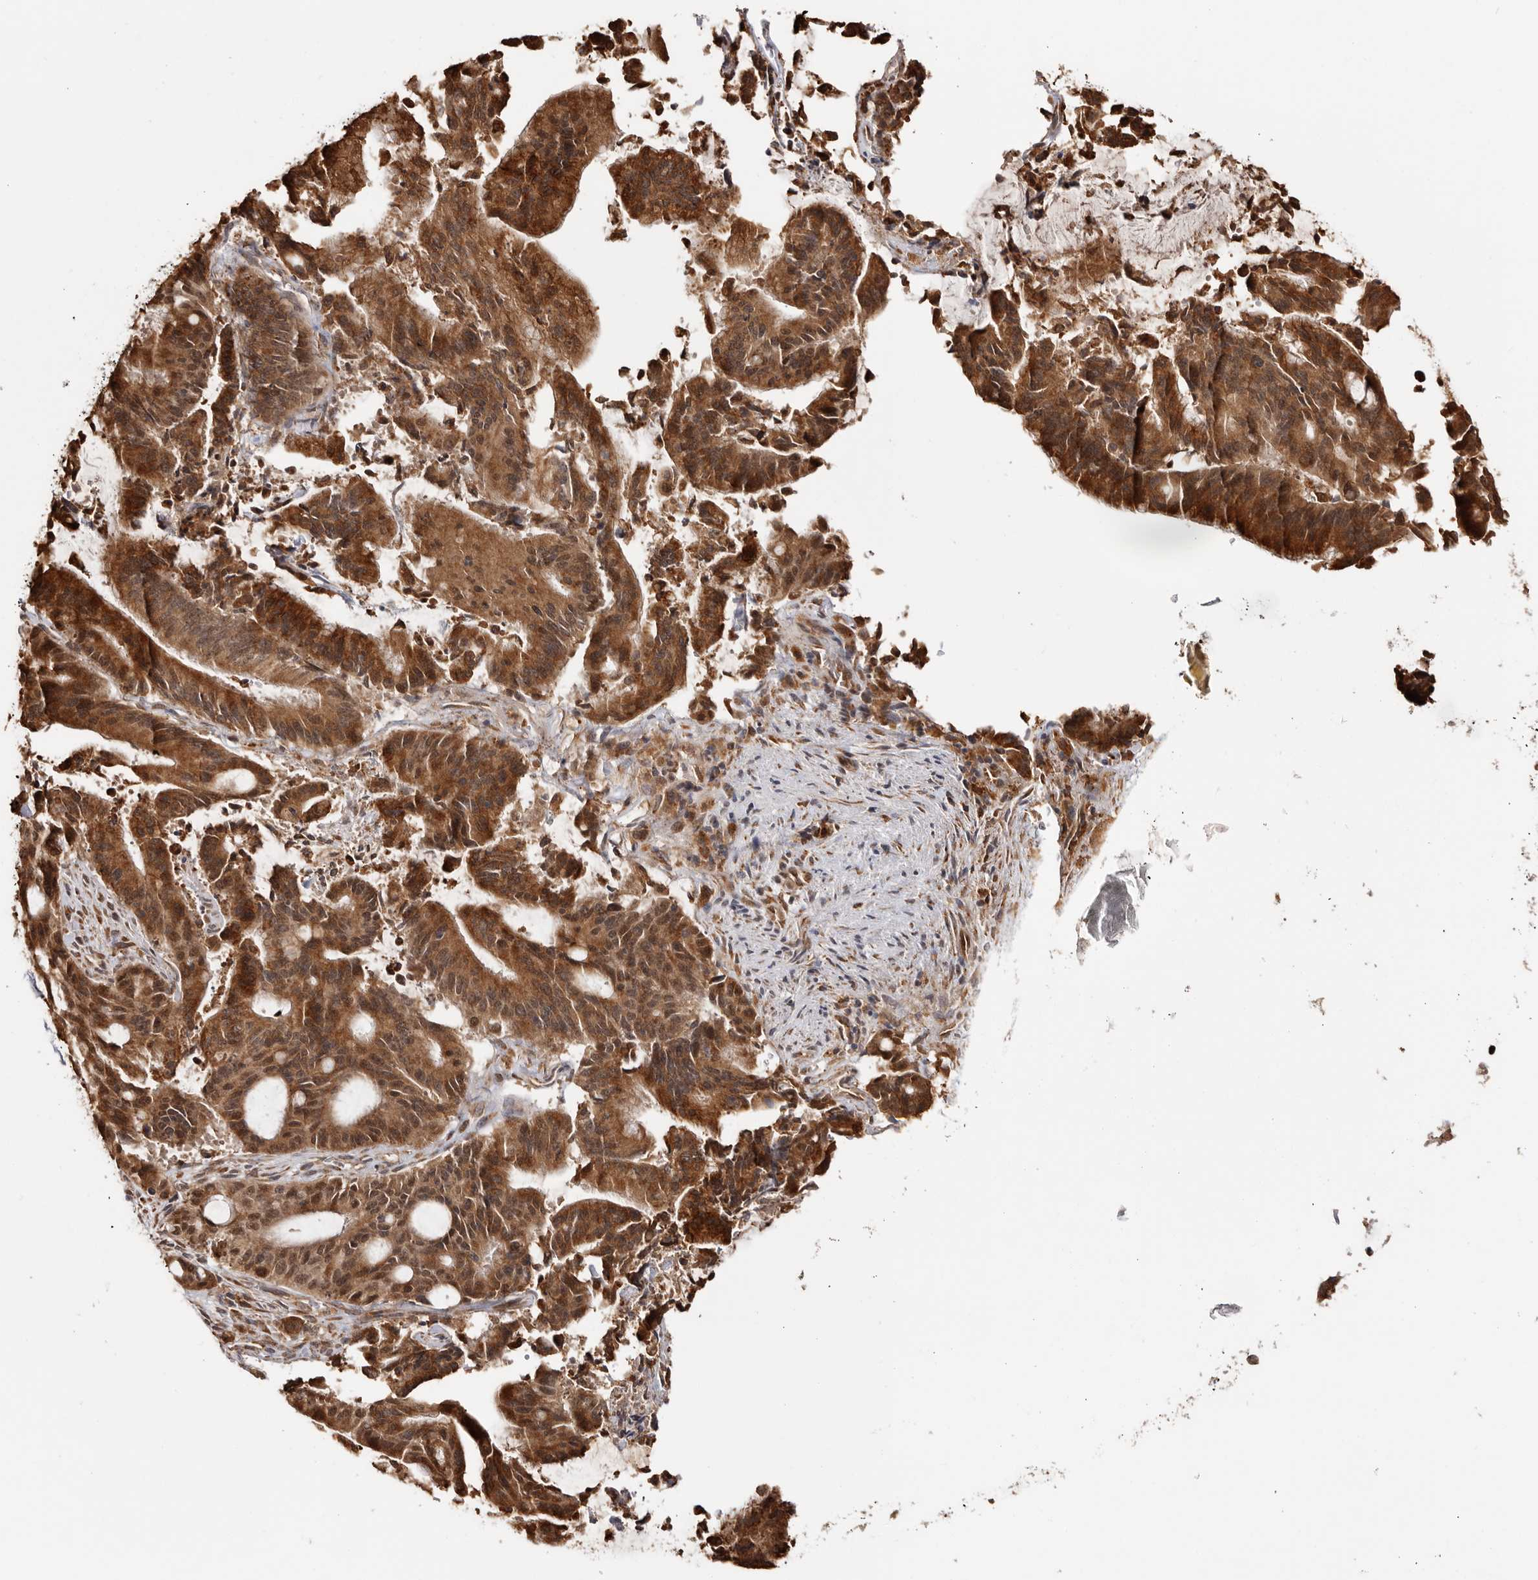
{"staining": {"intensity": "moderate", "quantity": ">75%", "location": "cytoplasmic/membranous,nuclear"}, "tissue": "liver cancer", "cell_type": "Tumor cells", "image_type": "cancer", "snomed": [{"axis": "morphology", "description": "Normal tissue, NOS"}, {"axis": "morphology", "description": "Cholangiocarcinoma"}, {"axis": "topography", "description": "Liver"}, {"axis": "topography", "description": "Peripheral nerve tissue"}], "caption": "Human liver cancer stained with a brown dye shows moderate cytoplasmic/membranous and nuclear positive expression in approximately >75% of tumor cells.", "gene": "ZNF83", "patient": {"sex": "female", "age": 73}}